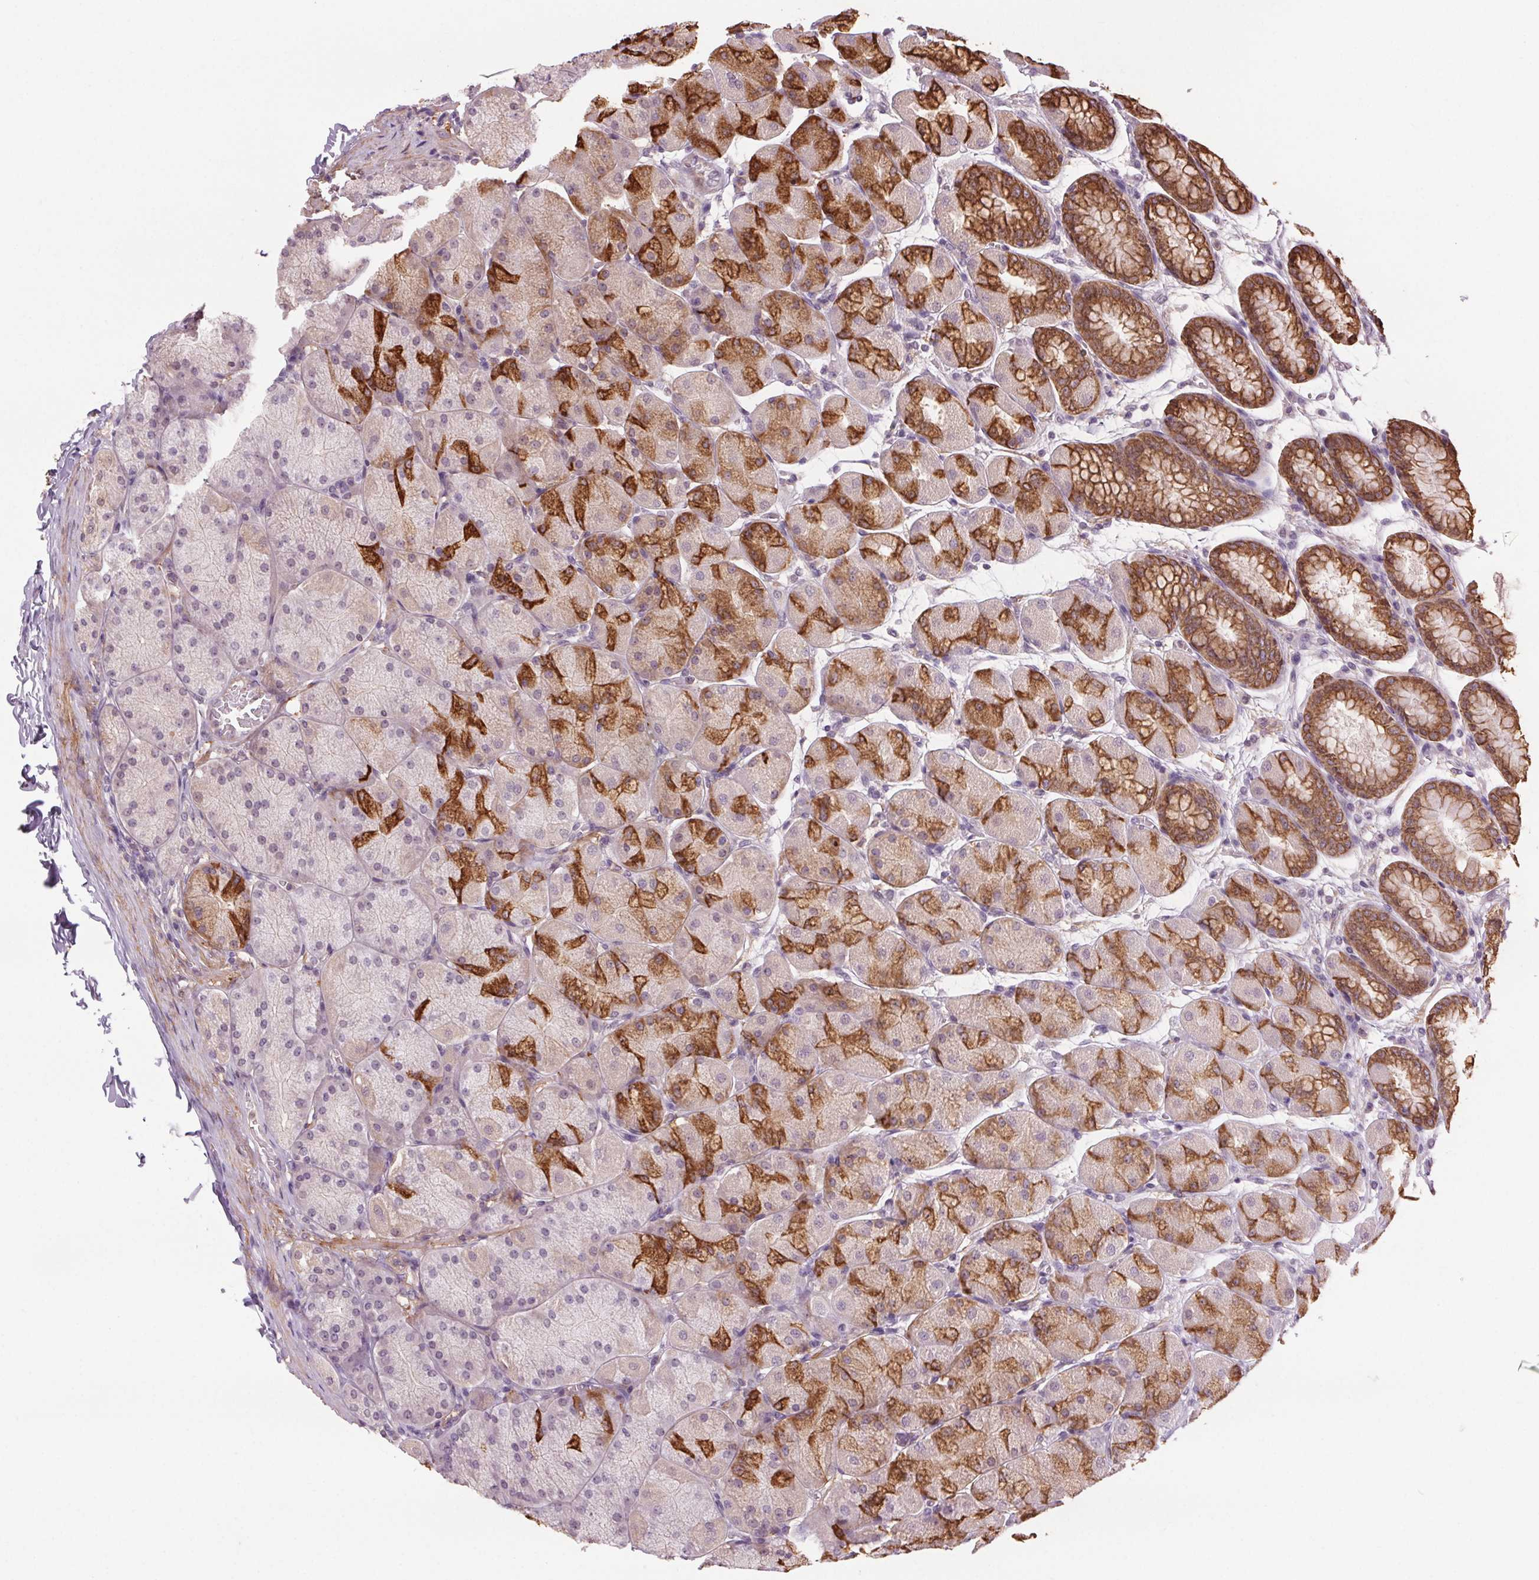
{"staining": {"intensity": "strong", "quantity": "25%-75%", "location": "cytoplasmic/membranous"}, "tissue": "stomach", "cell_type": "Glandular cells", "image_type": "normal", "snomed": [{"axis": "morphology", "description": "Normal tissue, NOS"}, {"axis": "topography", "description": "Stomach, upper"}], "caption": "IHC micrograph of unremarkable stomach: human stomach stained using immunohistochemistry (IHC) displays high levels of strong protein expression localized specifically in the cytoplasmic/membranous of glandular cells, appearing as a cytoplasmic/membranous brown color.", "gene": "HHLA2", "patient": {"sex": "female", "age": 56}}